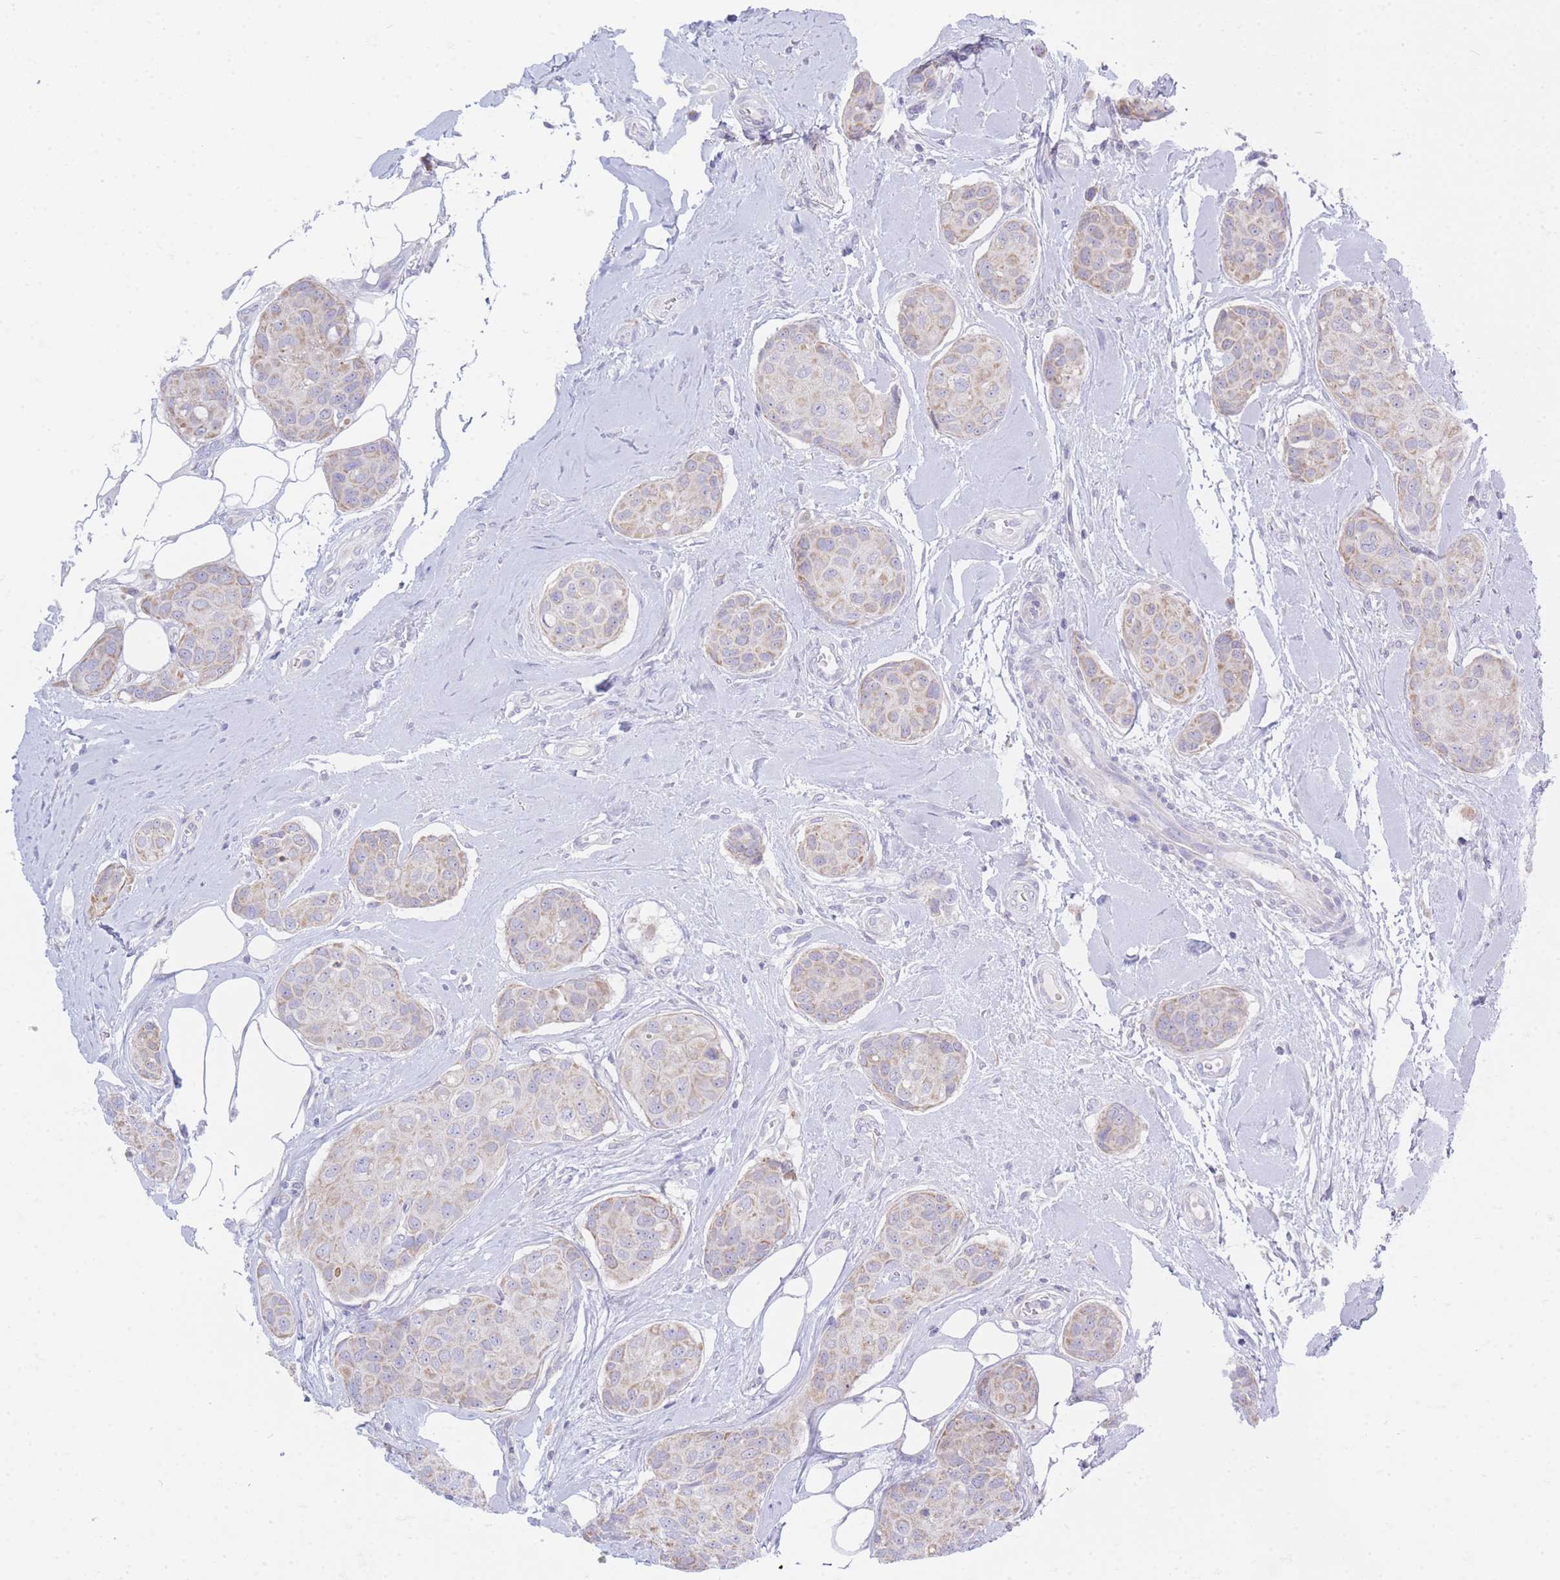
{"staining": {"intensity": "weak", "quantity": "25%-75%", "location": "cytoplasmic/membranous"}, "tissue": "breast cancer", "cell_type": "Tumor cells", "image_type": "cancer", "snomed": [{"axis": "morphology", "description": "Duct carcinoma"}, {"axis": "topography", "description": "Breast"}, {"axis": "topography", "description": "Lymph node"}], "caption": "Weak cytoplasmic/membranous staining for a protein is appreciated in about 25%-75% of tumor cells of breast invasive ductal carcinoma using immunohistochemistry (IHC).", "gene": "NANP", "patient": {"sex": "female", "age": 80}}